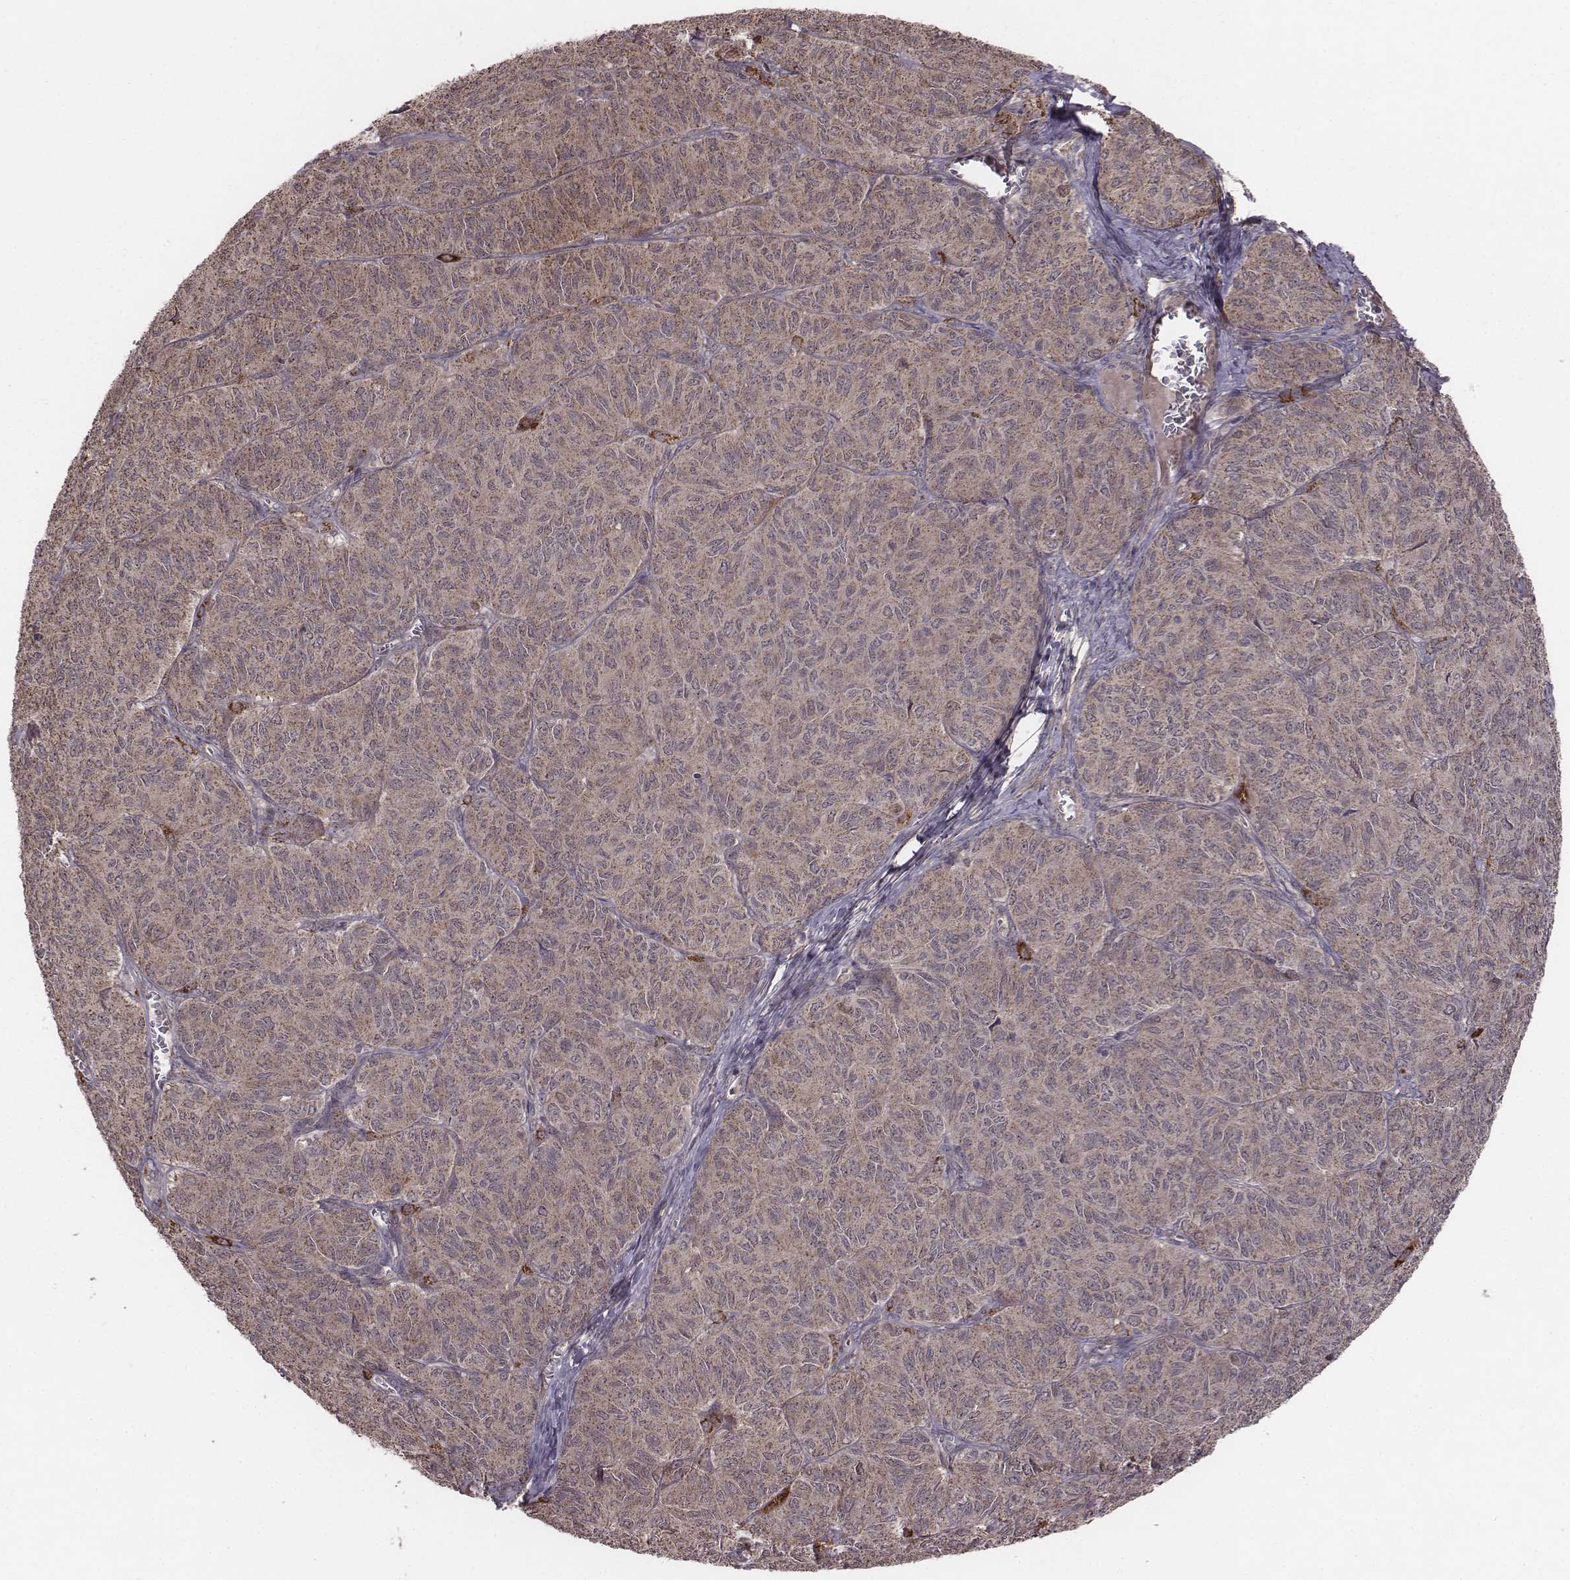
{"staining": {"intensity": "moderate", "quantity": ">75%", "location": "cytoplasmic/membranous"}, "tissue": "ovarian cancer", "cell_type": "Tumor cells", "image_type": "cancer", "snomed": [{"axis": "morphology", "description": "Carcinoma, endometroid"}, {"axis": "topography", "description": "Ovary"}], "caption": "Immunohistochemical staining of ovarian endometroid carcinoma displays medium levels of moderate cytoplasmic/membranous expression in about >75% of tumor cells.", "gene": "PDCD2L", "patient": {"sex": "female", "age": 80}}